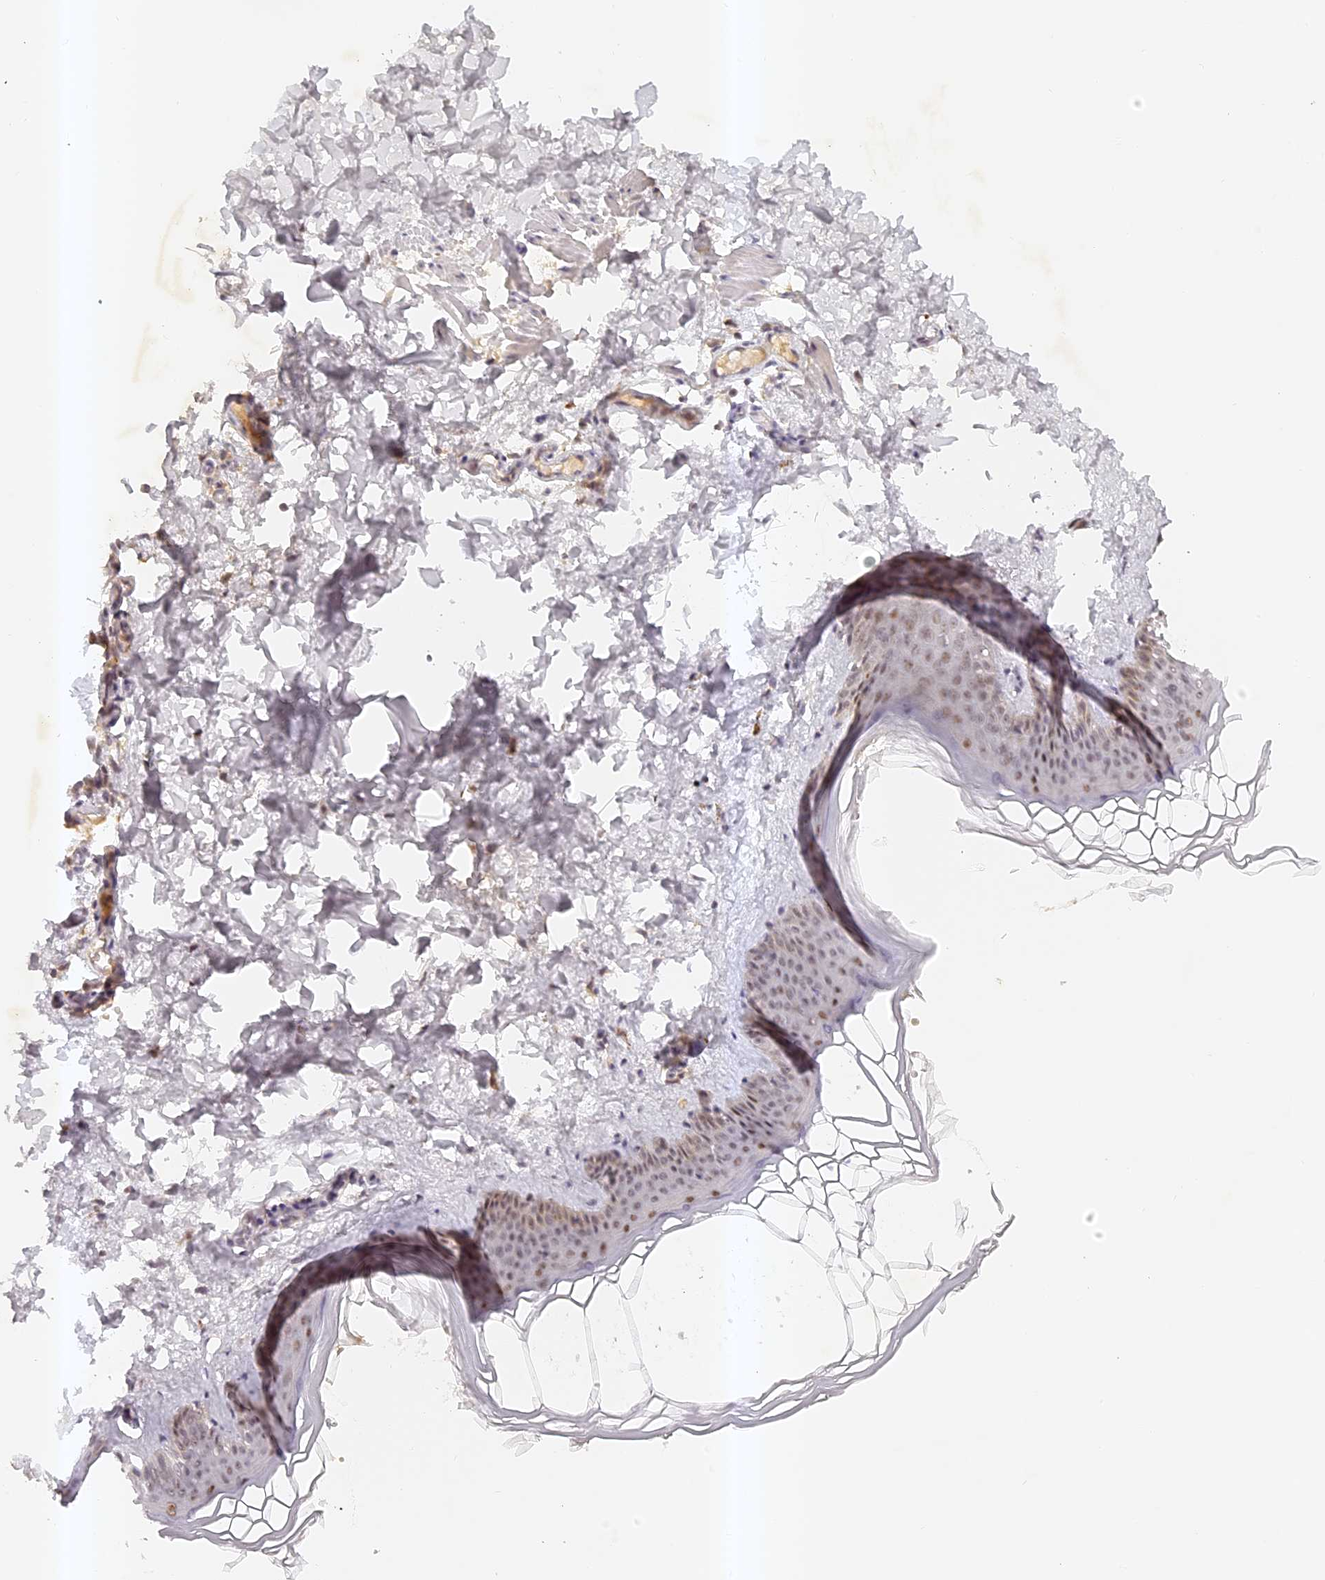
{"staining": {"intensity": "negative", "quantity": "none", "location": "none"}, "tissue": "skin", "cell_type": "Fibroblasts", "image_type": "normal", "snomed": [{"axis": "morphology", "description": "Normal tissue, NOS"}, {"axis": "topography", "description": "Skin"}], "caption": "Fibroblasts show no significant protein staining in unremarkable skin.", "gene": "ELL3", "patient": {"sex": "female", "age": 27}}